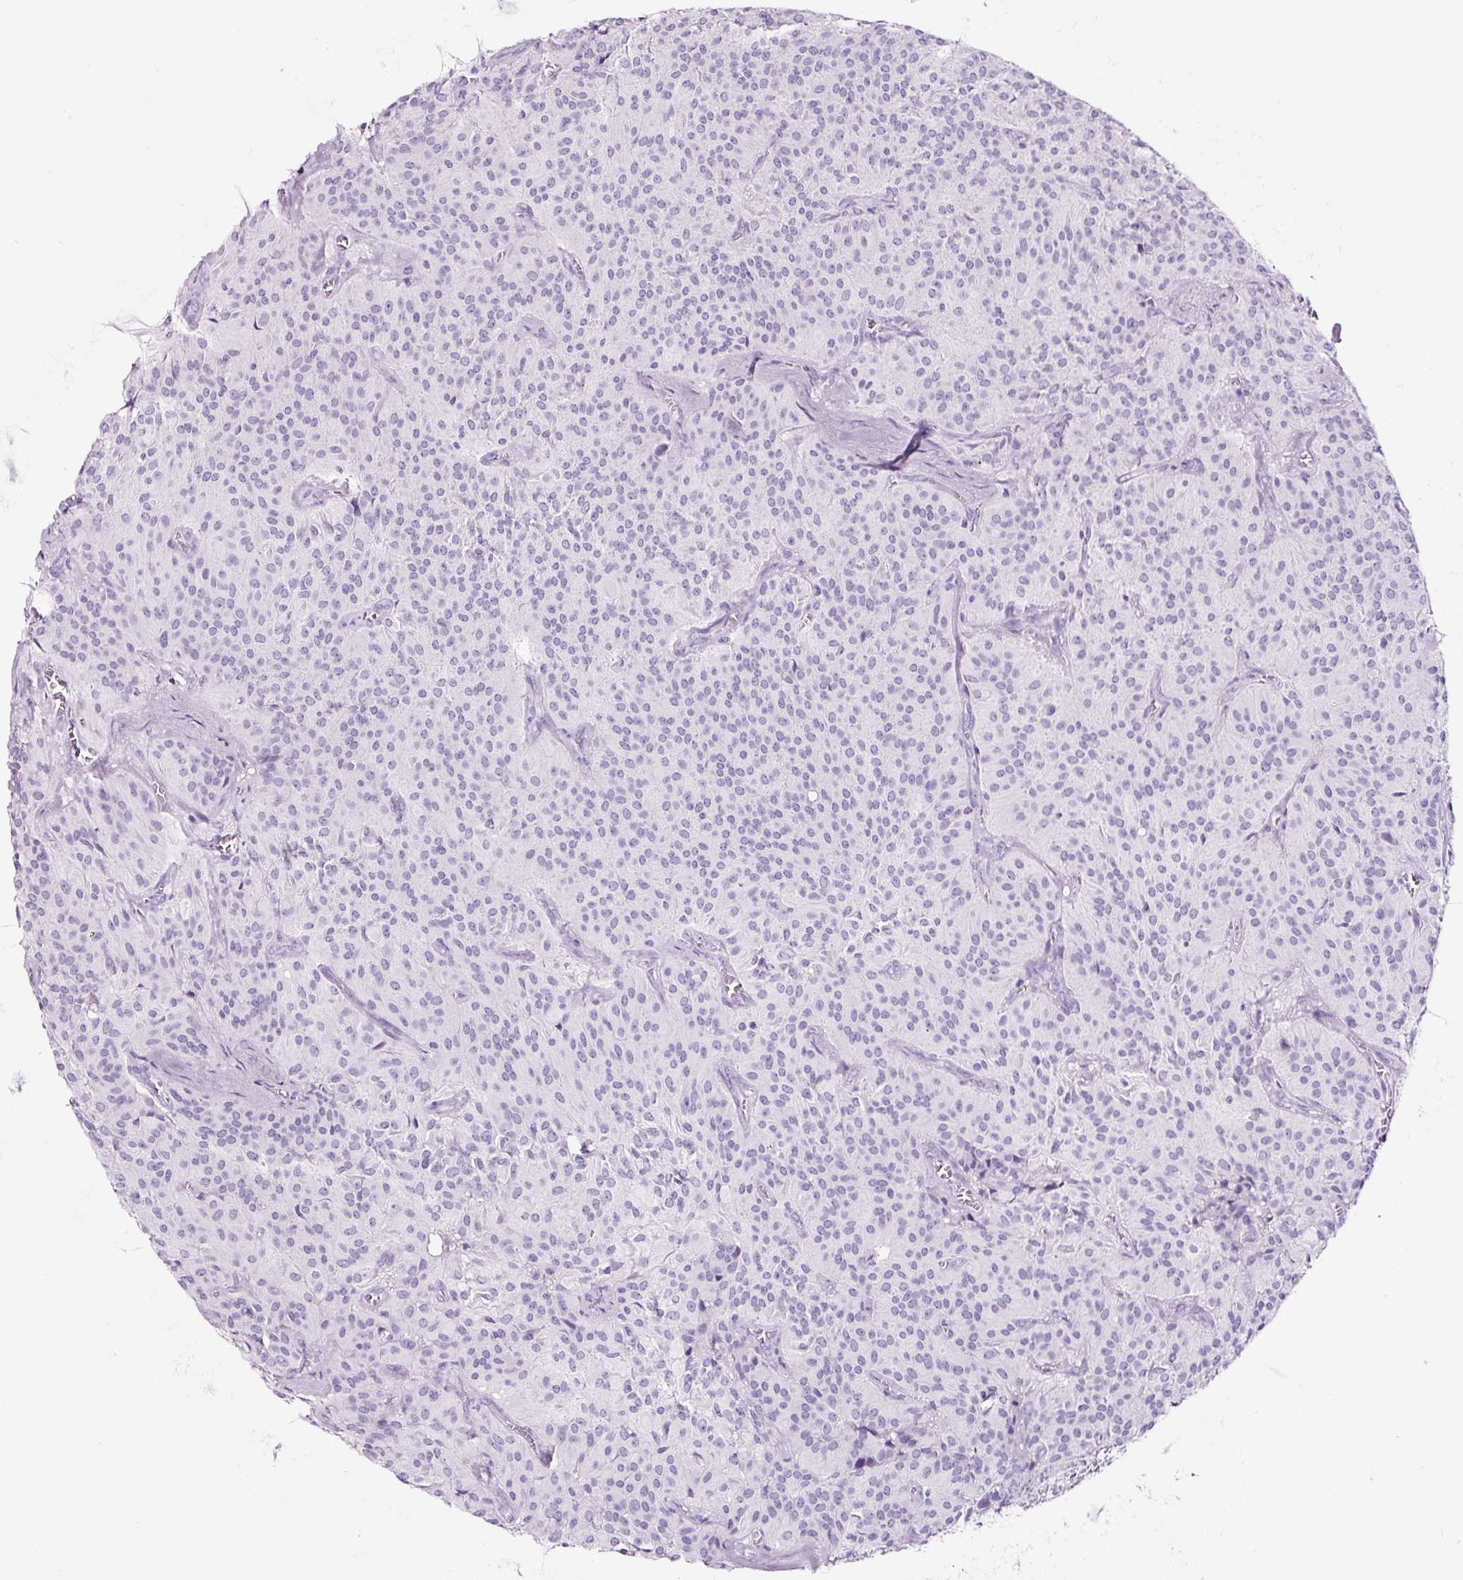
{"staining": {"intensity": "negative", "quantity": "none", "location": "none"}, "tissue": "glioma", "cell_type": "Tumor cells", "image_type": "cancer", "snomed": [{"axis": "morphology", "description": "Glioma, malignant, Low grade"}, {"axis": "topography", "description": "Brain"}], "caption": "A photomicrograph of human glioma is negative for staining in tumor cells.", "gene": "NPHS2", "patient": {"sex": "male", "age": 42}}